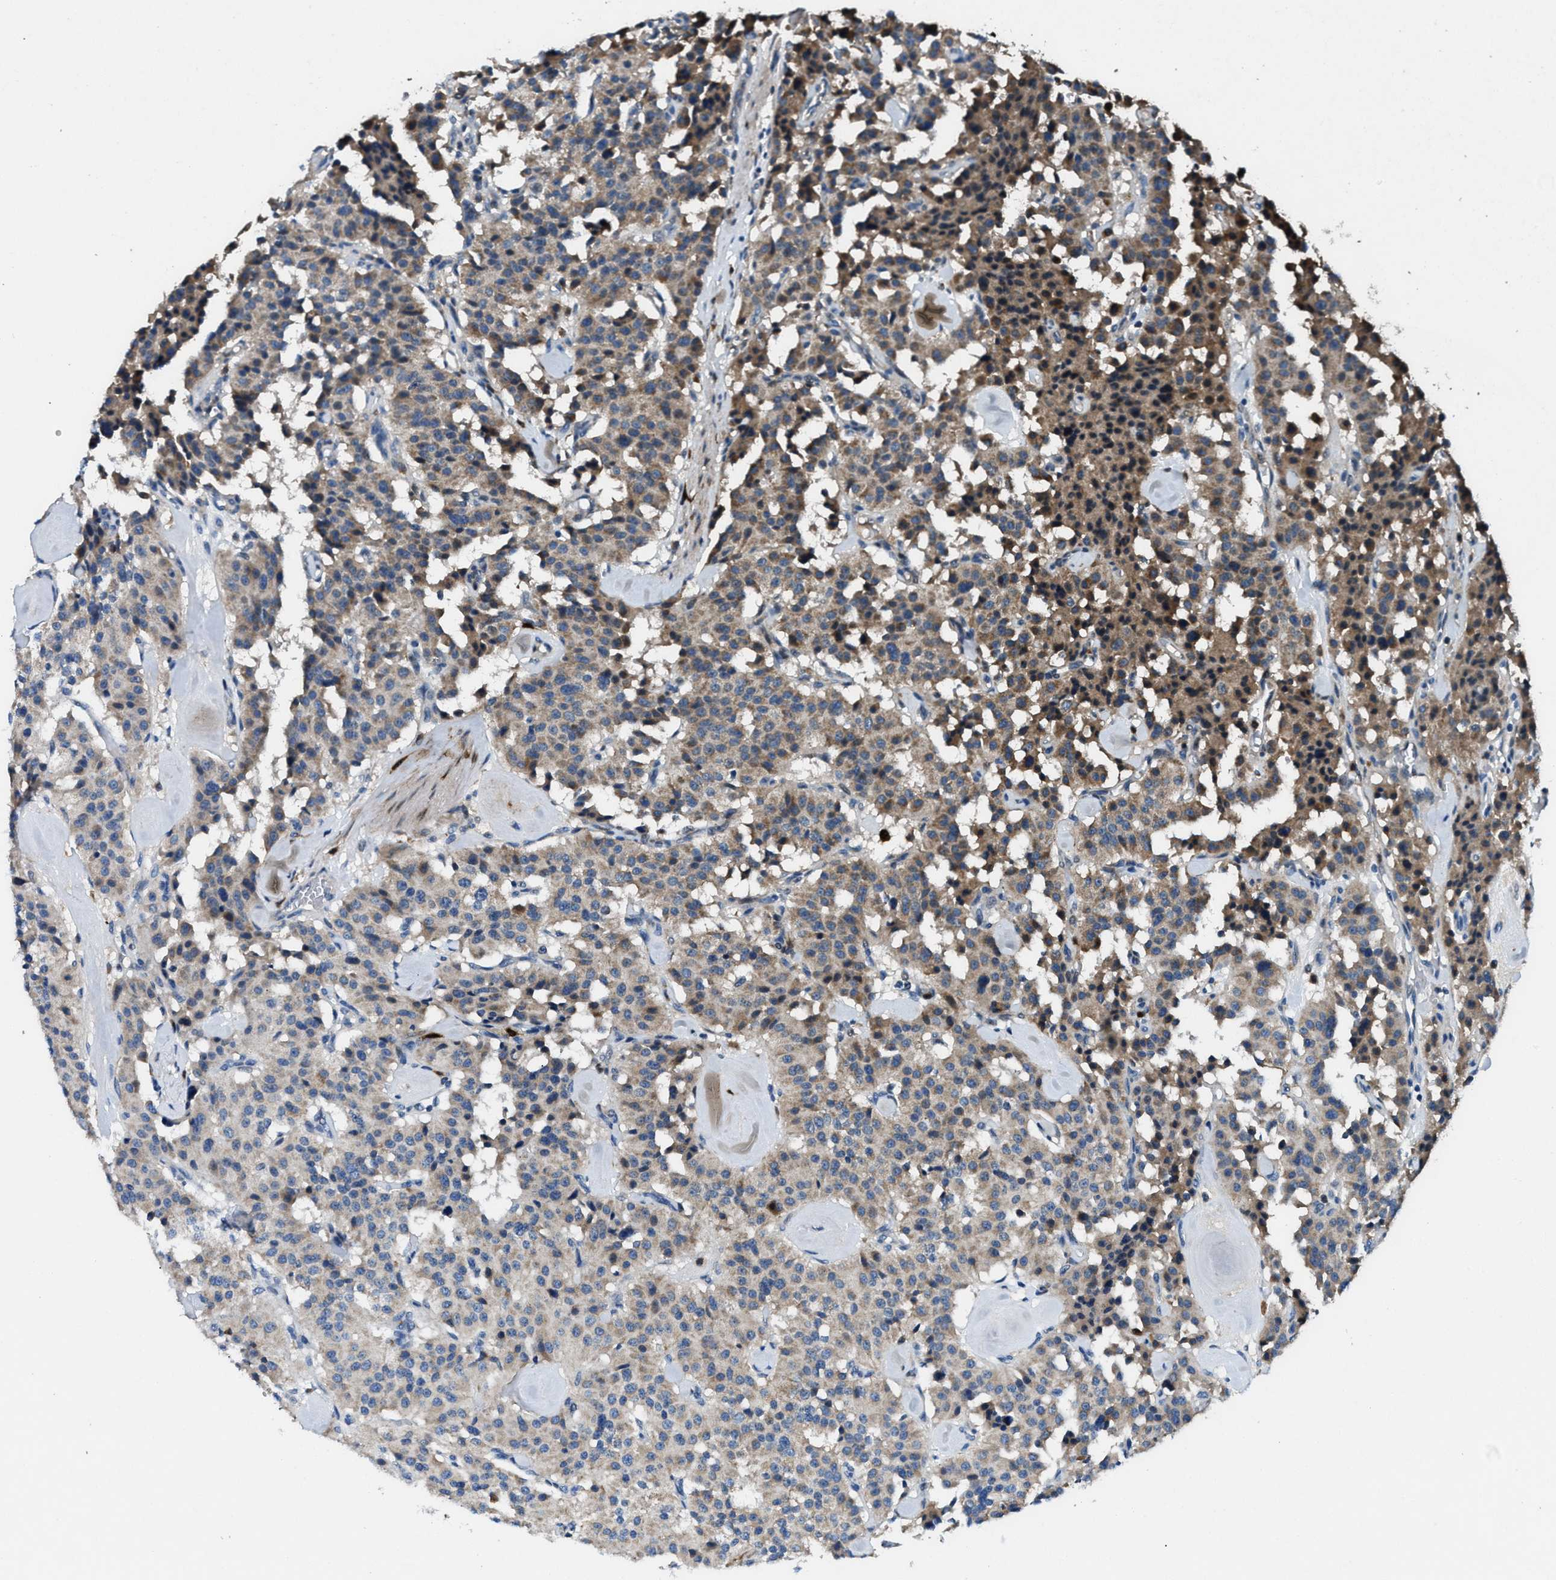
{"staining": {"intensity": "moderate", "quantity": "25%-75%", "location": "cytoplasmic/membranous"}, "tissue": "carcinoid", "cell_type": "Tumor cells", "image_type": "cancer", "snomed": [{"axis": "morphology", "description": "Carcinoid, malignant, NOS"}, {"axis": "topography", "description": "Lung"}], "caption": "Approximately 25%-75% of tumor cells in carcinoid (malignant) display moderate cytoplasmic/membranous protein positivity as visualized by brown immunohistochemical staining.", "gene": "FAM221A", "patient": {"sex": "male", "age": 30}}